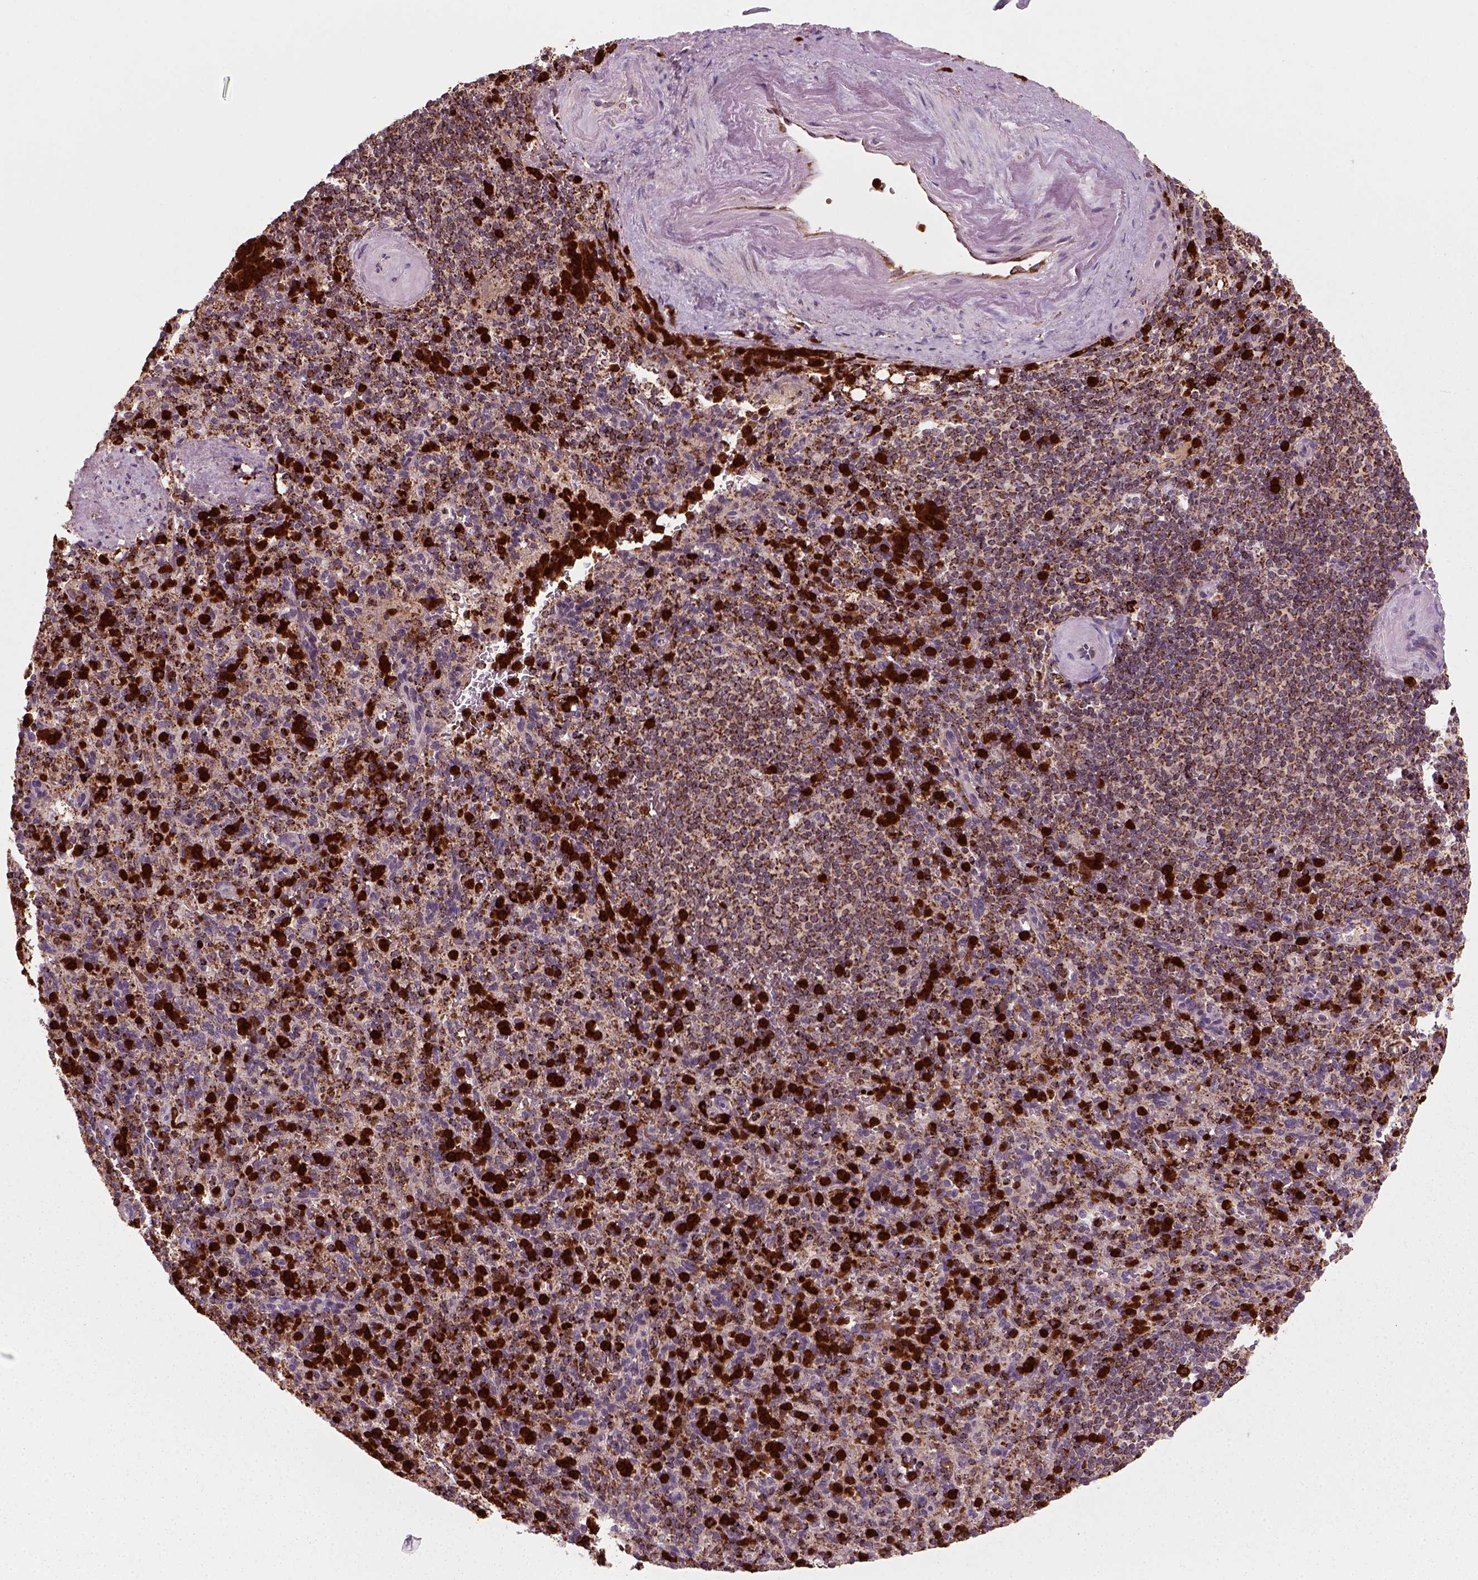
{"staining": {"intensity": "strong", "quantity": ">75%", "location": "cytoplasmic/membranous"}, "tissue": "spleen", "cell_type": "Cells in red pulp", "image_type": "normal", "snomed": [{"axis": "morphology", "description": "Normal tissue, NOS"}, {"axis": "topography", "description": "Spleen"}], "caption": "Immunohistochemistry staining of benign spleen, which shows high levels of strong cytoplasmic/membranous positivity in approximately >75% of cells in red pulp indicating strong cytoplasmic/membranous protein staining. The staining was performed using DAB (3,3'-diaminobenzidine) (brown) for protein detection and nuclei were counterstained in hematoxylin (blue).", "gene": "NUDT16L1", "patient": {"sex": "female", "age": 74}}